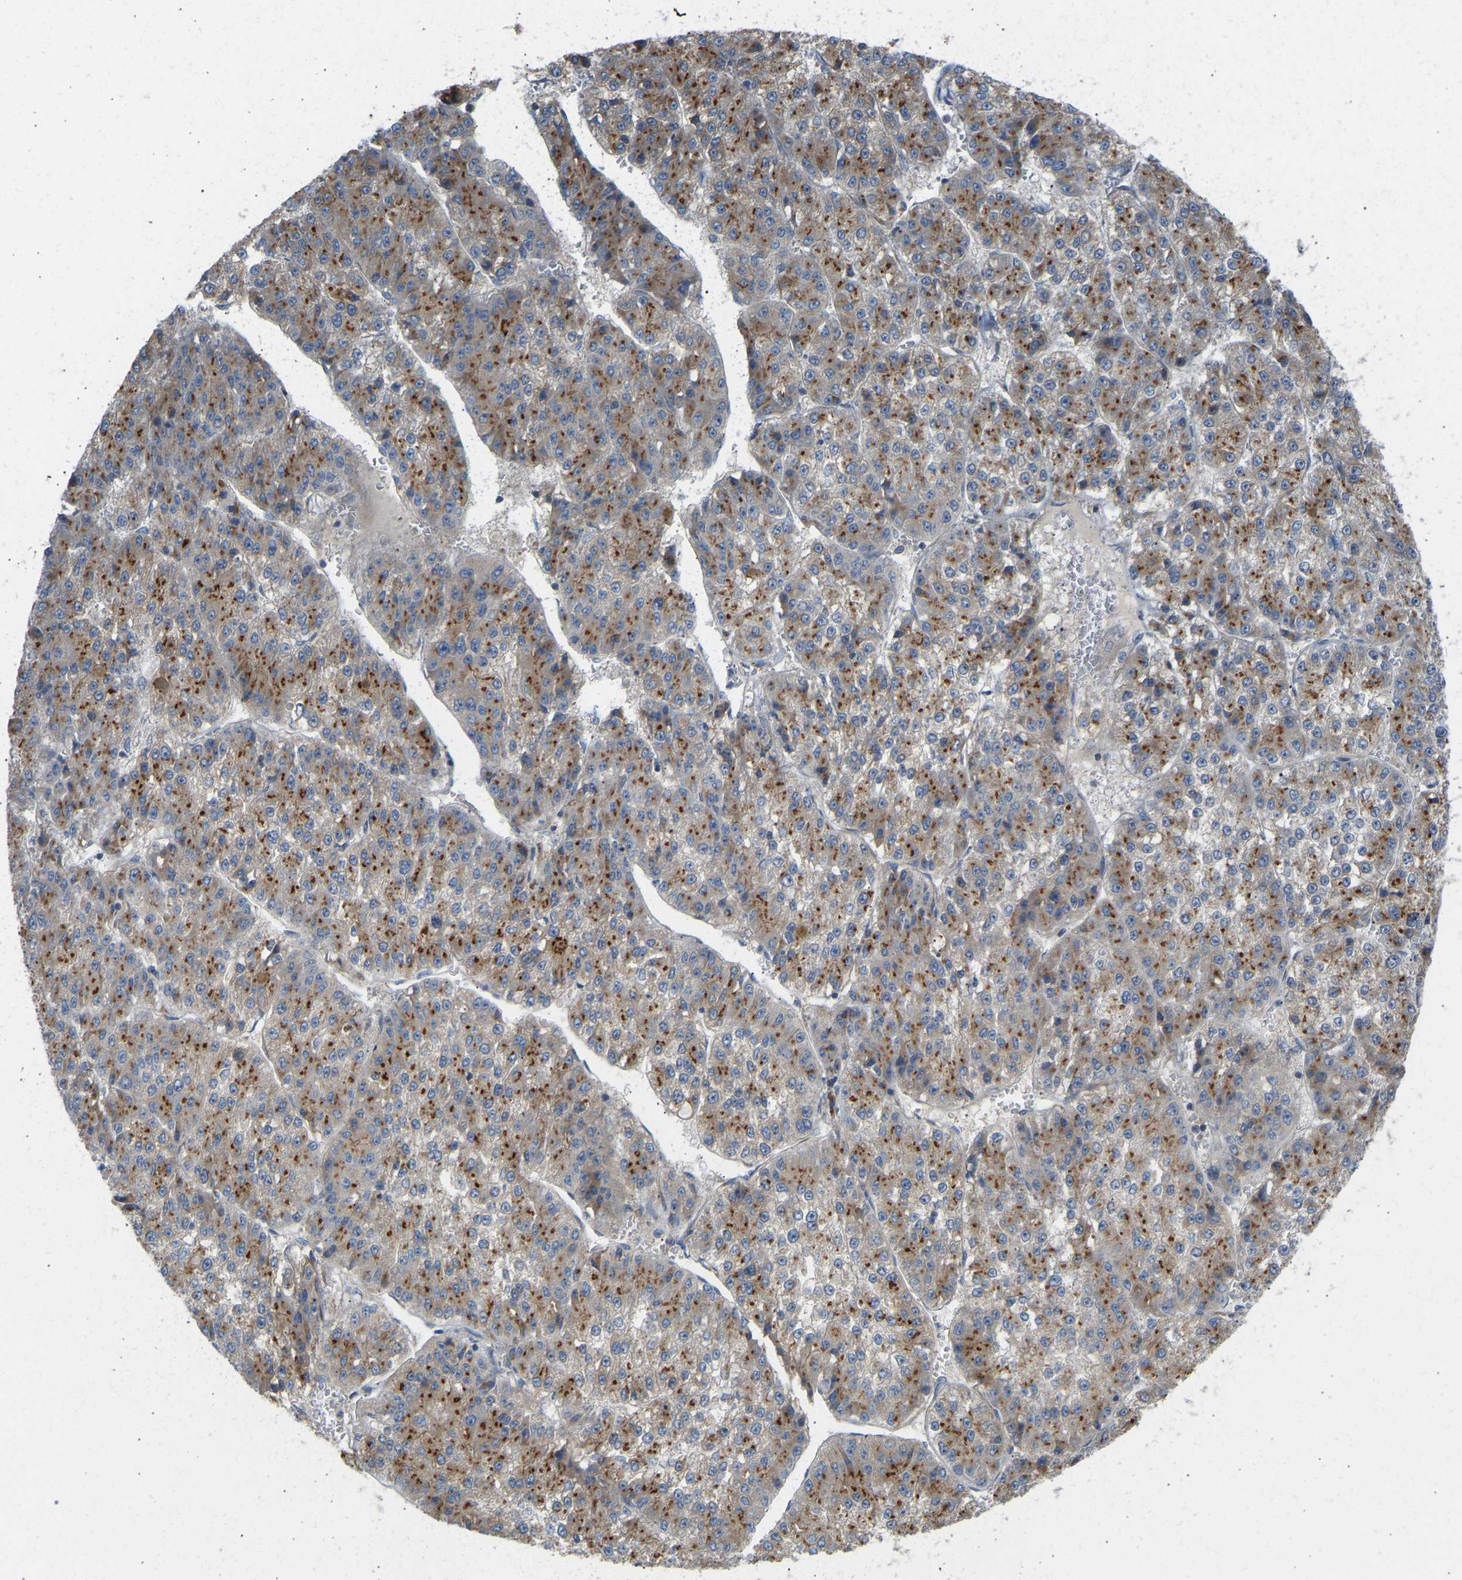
{"staining": {"intensity": "strong", "quantity": ">75%", "location": "cytoplasmic/membranous"}, "tissue": "liver cancer", "cell_type": "Tumor cells", "image_type": "cancer", "snomed": [{"axis": "morphology", "description": "Carcinoma, Hepatocellular, NOS"}, {"axis": "topography", "description": "Liver"}], "caption": "This histopathology image displays IHC staining of liver cancer, with high strong cytoplasmic/membranous staining in approximately >75% of tumor cells.", "gene": "YIPF2", "patient": {"sex": "female", "age": 73}}